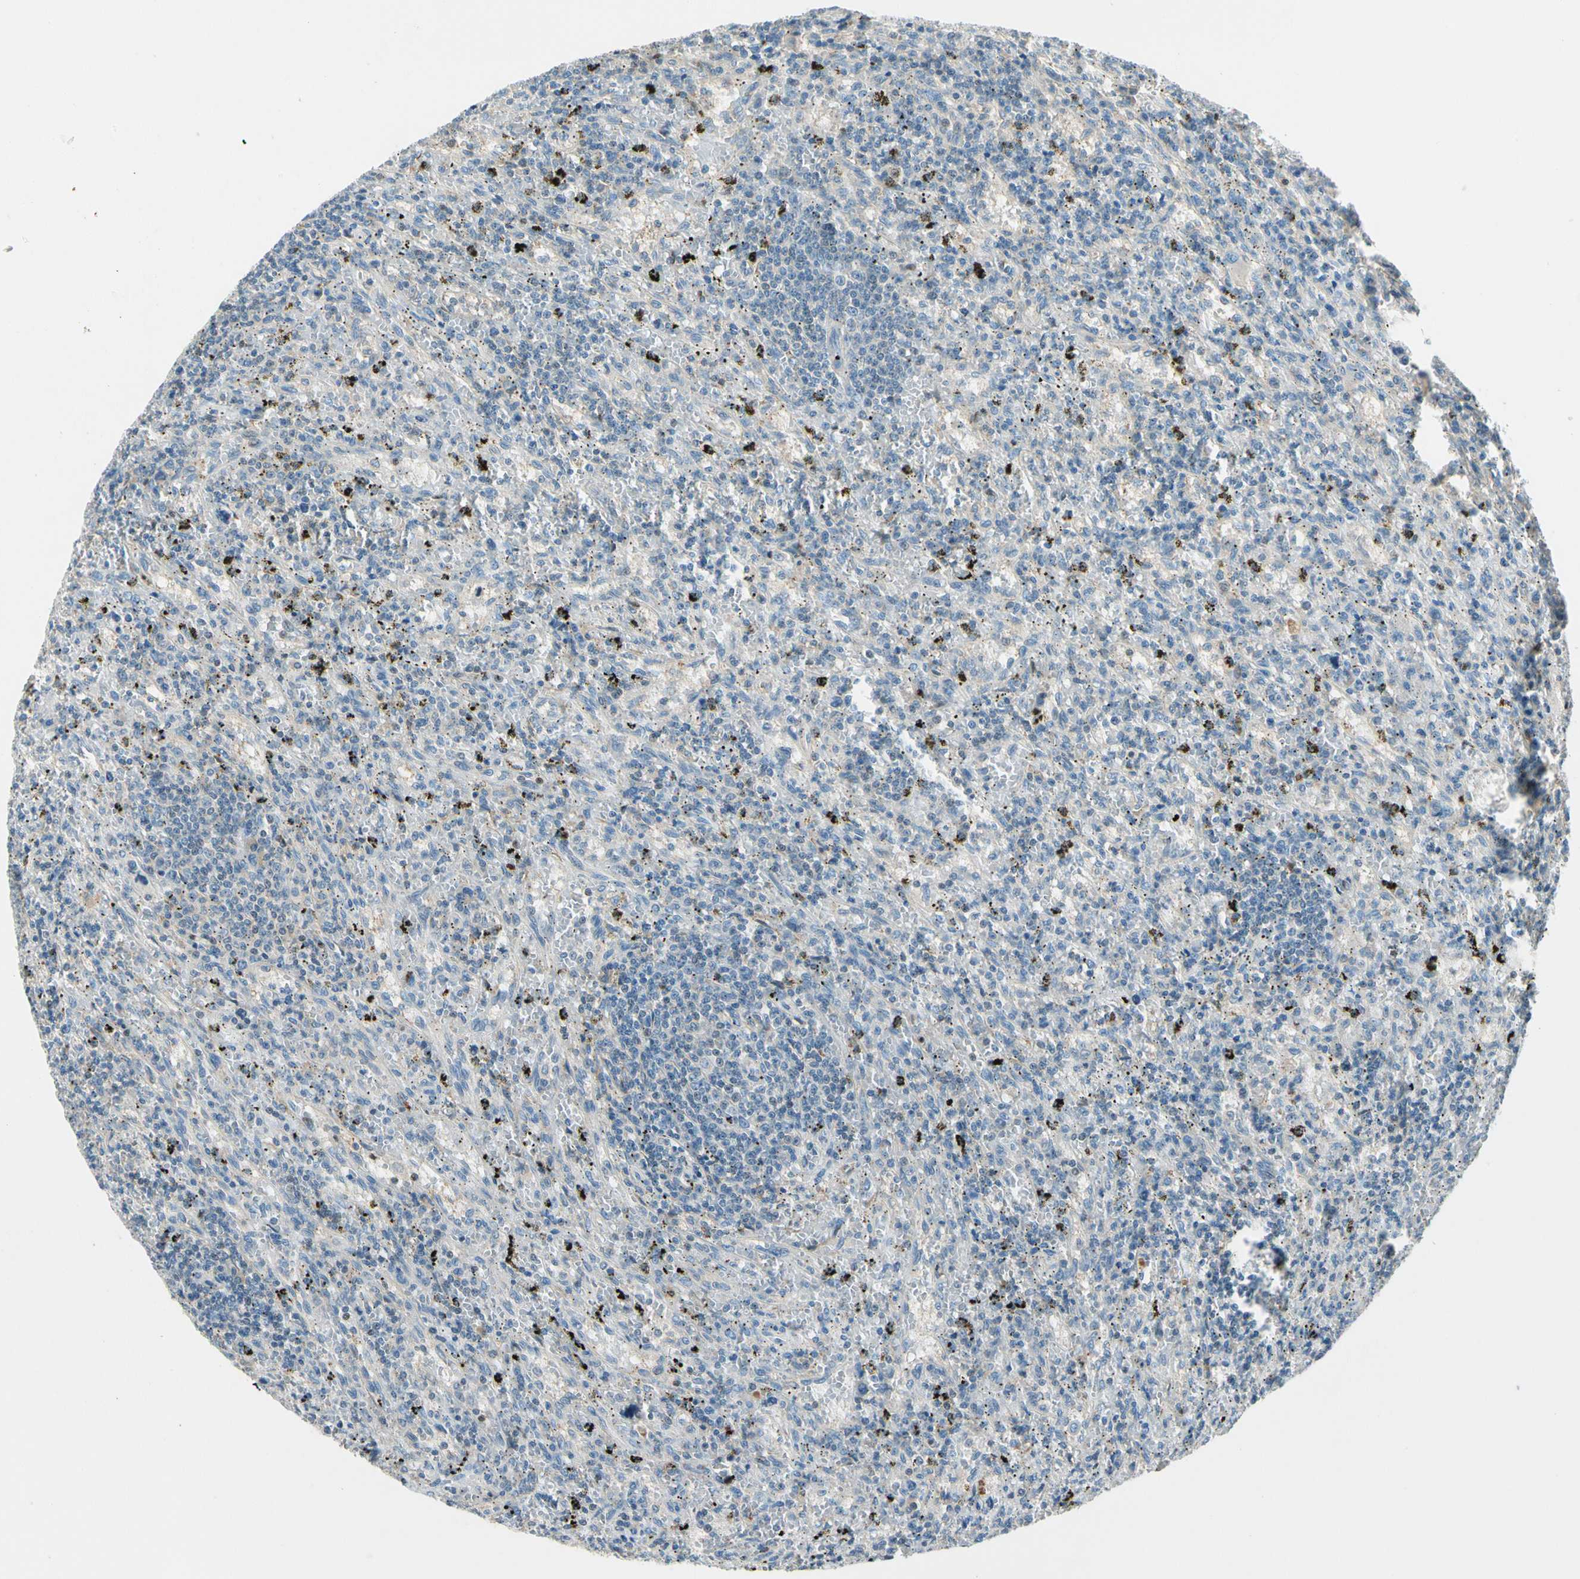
{"staining": {"intensity": "negative", "quantity": "none", "location": "none"}, "tissue": "lymphoma", "cell_type": "Tumor cells", "image_type": "cancer", "snomed": [{"axis": "morphology", "description": "Malignant lymphoma, non-Hodgkin's type, Low grade"}, {"axis": "topography", "description": "Spleen"}], "caption": "This is an immunohistochemistry histopathology image of malignant lymphoma, non-Hodgkin's type (low-grade). There is no staining in tumor cells.", "gene": "CDH6", "patient": {"sex": "male", "age": 76}}